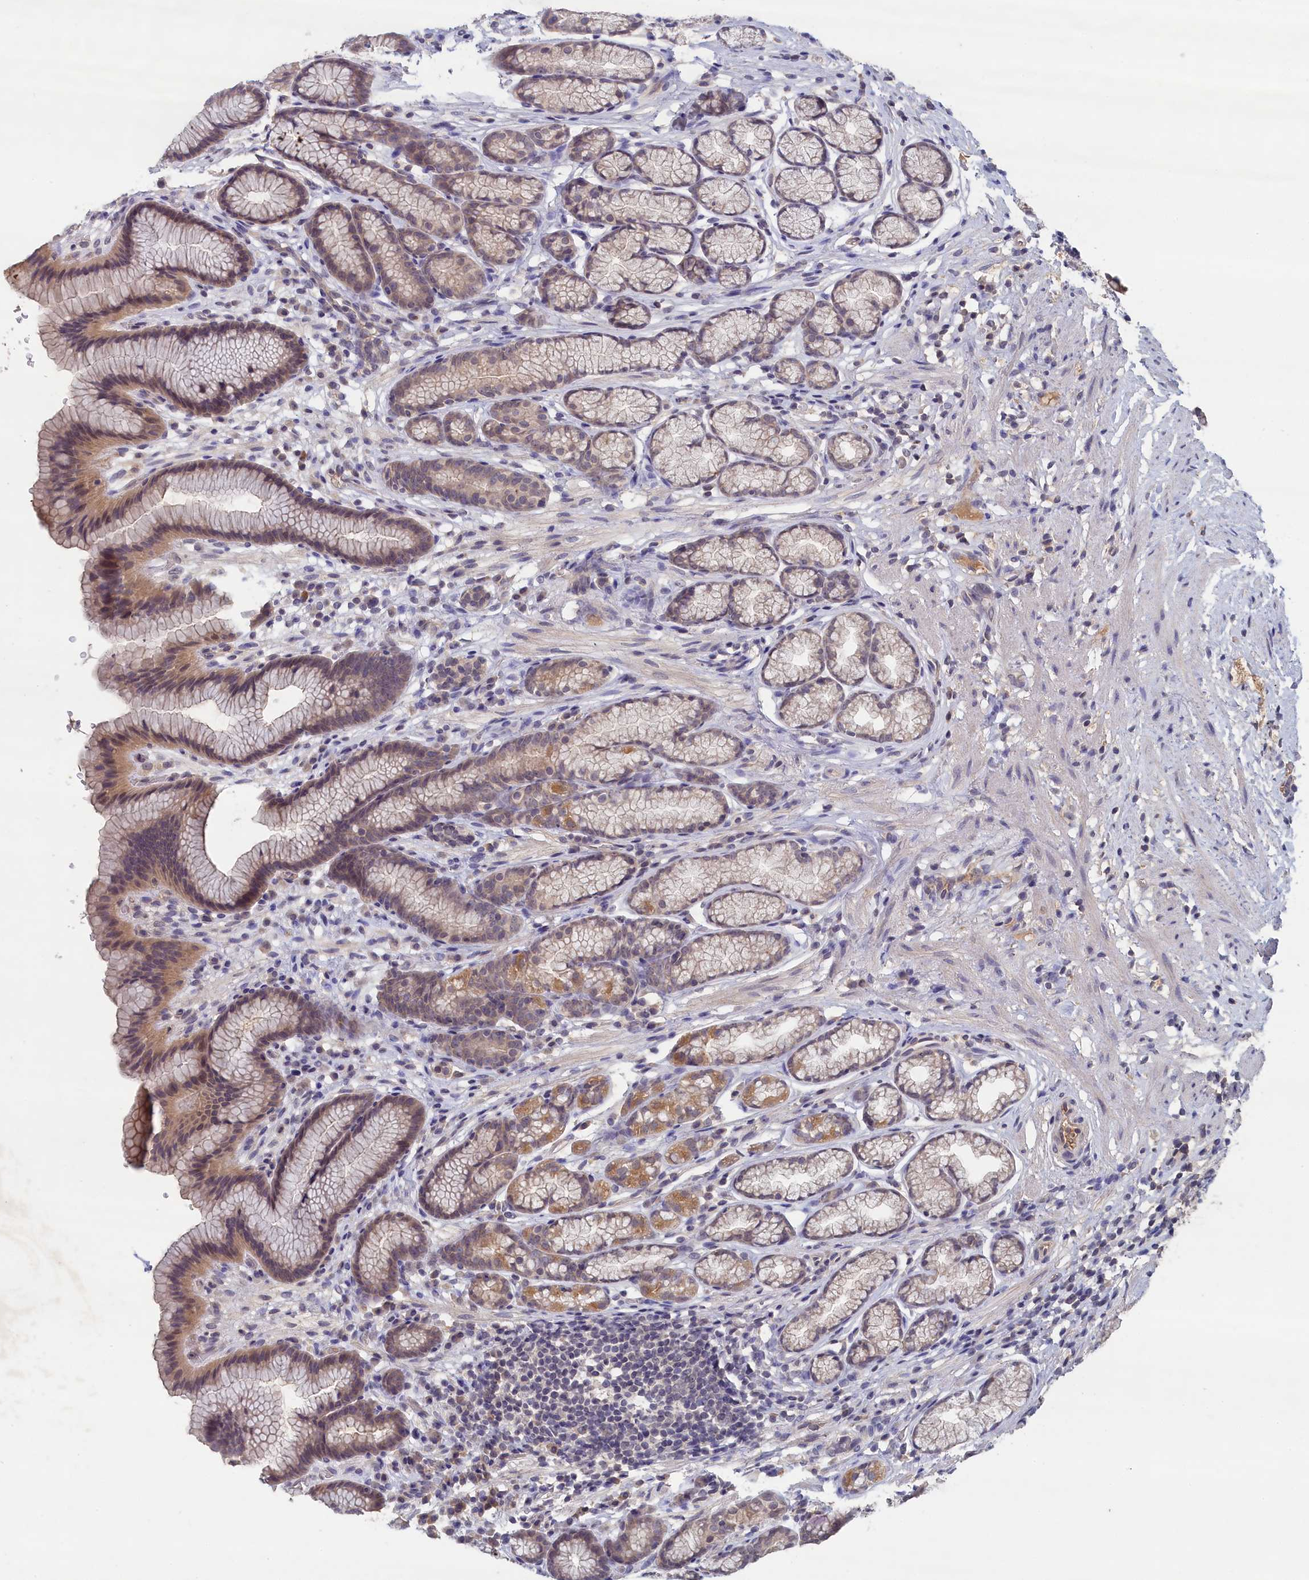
{"staining": {"intensity": "moderate", "quantity": "<25%", "location": "cytoplasmic/membranous"}, "tissue": "stomach", "cell_type": "Glandular cells", "image_type": "normal", "snomed": [{"axis": "morphology", "description": "Normal tissue, NOS"}, {"axis": "topography", "description": "Stomach"}], "caption": "Immunohistochemical staining of benign human stomach shows low levels of moderate cytoplasmic/membranous positivity in about <25% of glandular cells.", "gene": "CELF5", "patient": {"sex": "male", "age": 42}}